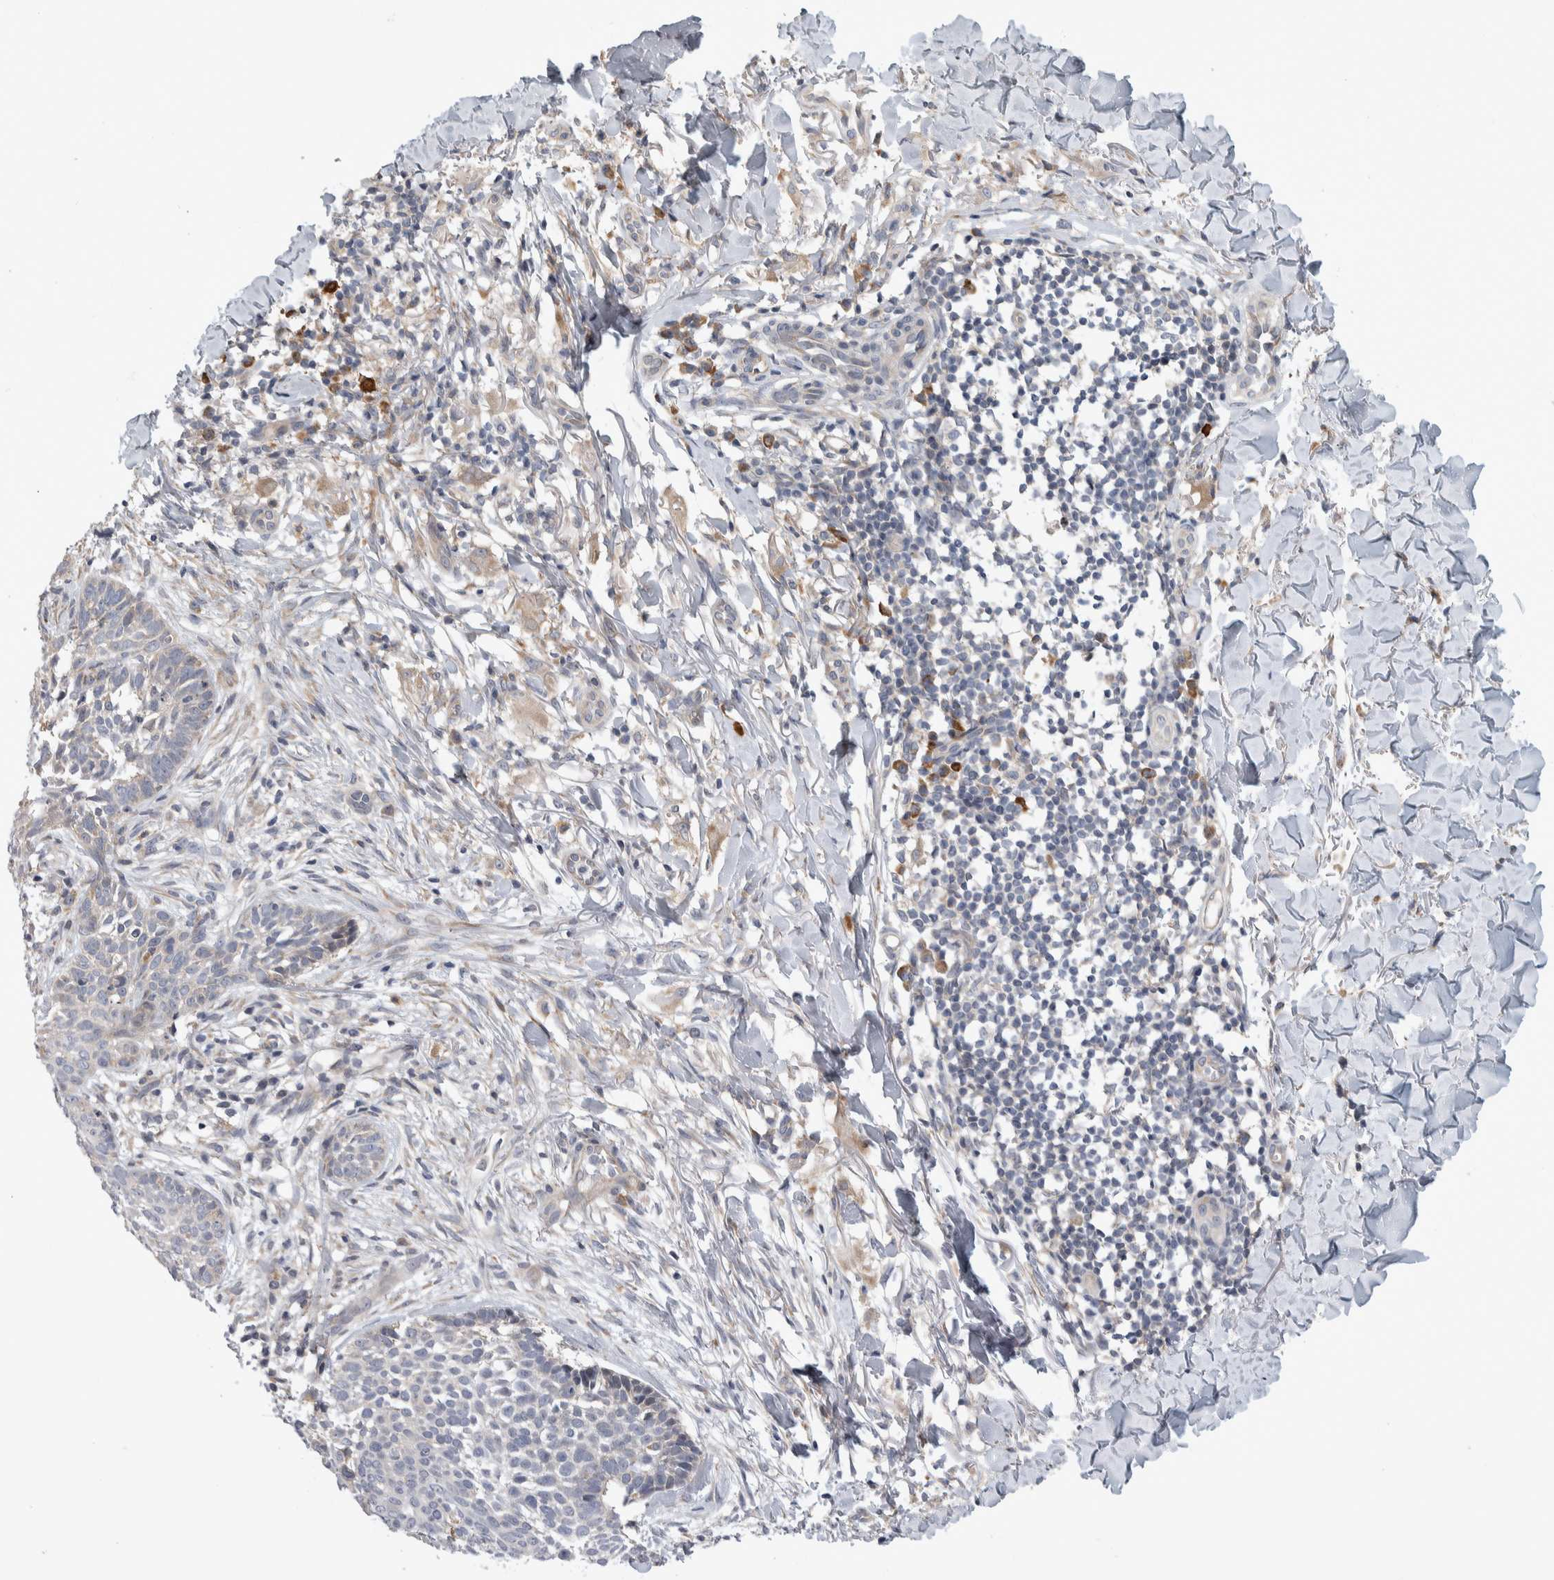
{"staining": {"intensity": "negative", "quantity": "none", "location": "none"}, "tissue": "skin cancer", "cell_type": "Tumor cells", "image_type": "cancer", "snomed": [{"axis": "morphology", "description": "Normal tissue, NOS"}, {"axis": "morphology", "description": "Basal cell carcinoma"}, {"axis": "topography", "description": "Skin"}], "caption": "This is an IHC image of skin cancer. There is no positivity in tumor cells.", "gene": "IBTK", "patient": {"sex": "male", "age": 67}}